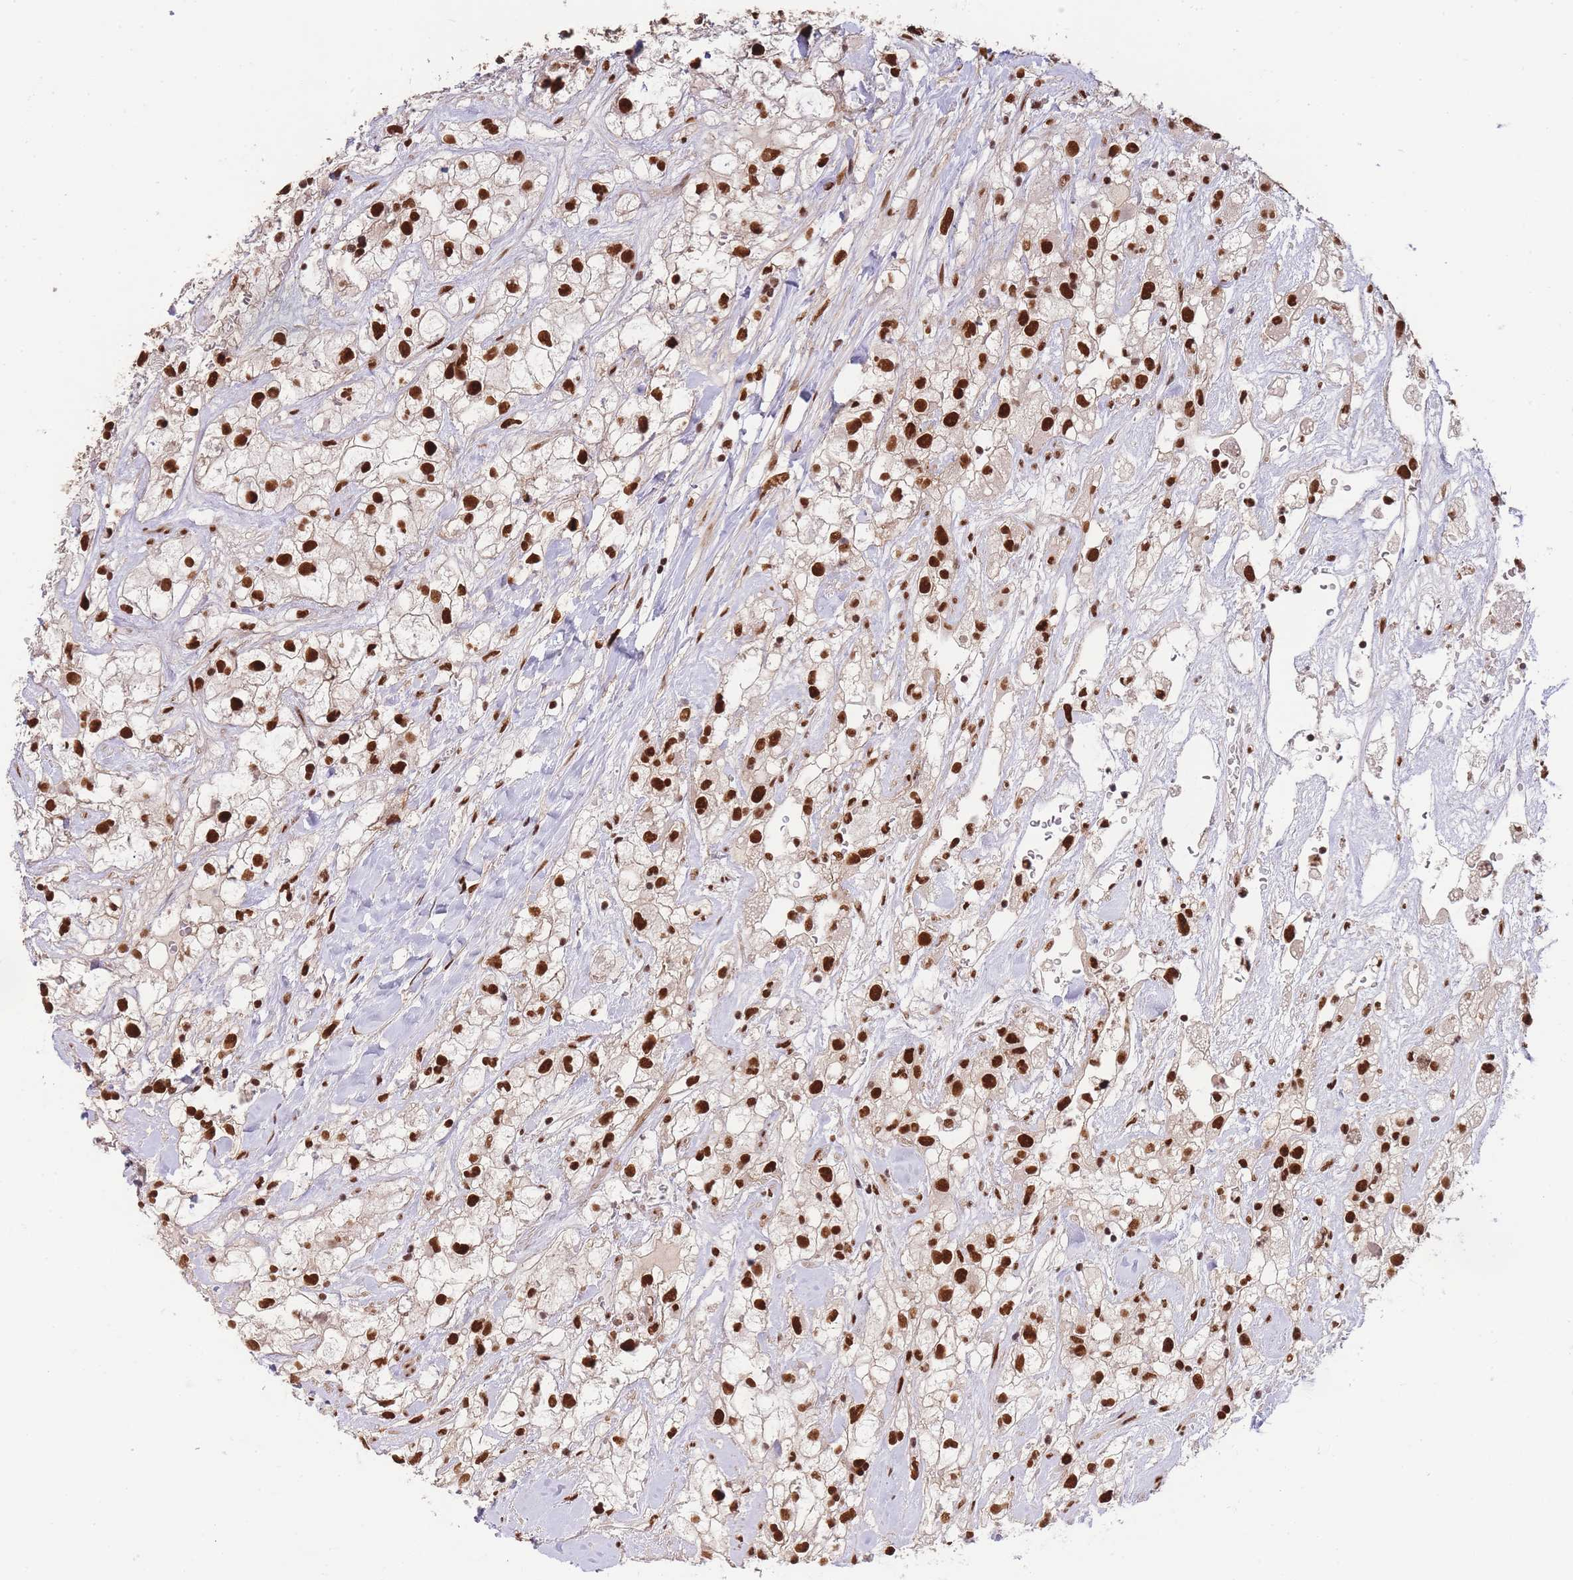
{"staining": {"intensity": "strong", "quantity": ">75%", "location": "nuclear"}, "tissue": "renal cancer", "cell_type": "Tumor cells", "image_type": "cancer", "snomed": [{"axis": "morphology", "description": "Adenocarcinoma, NOS"}, {"axis": "topography", "description": "Kidney"}], "caption": "IHC of renal cancer shows high levels of strong nuclear positivity in approximately >75% of tumor cells.", "gene": "PRKDC", "patient": {"sex": "male", "age": 59}}